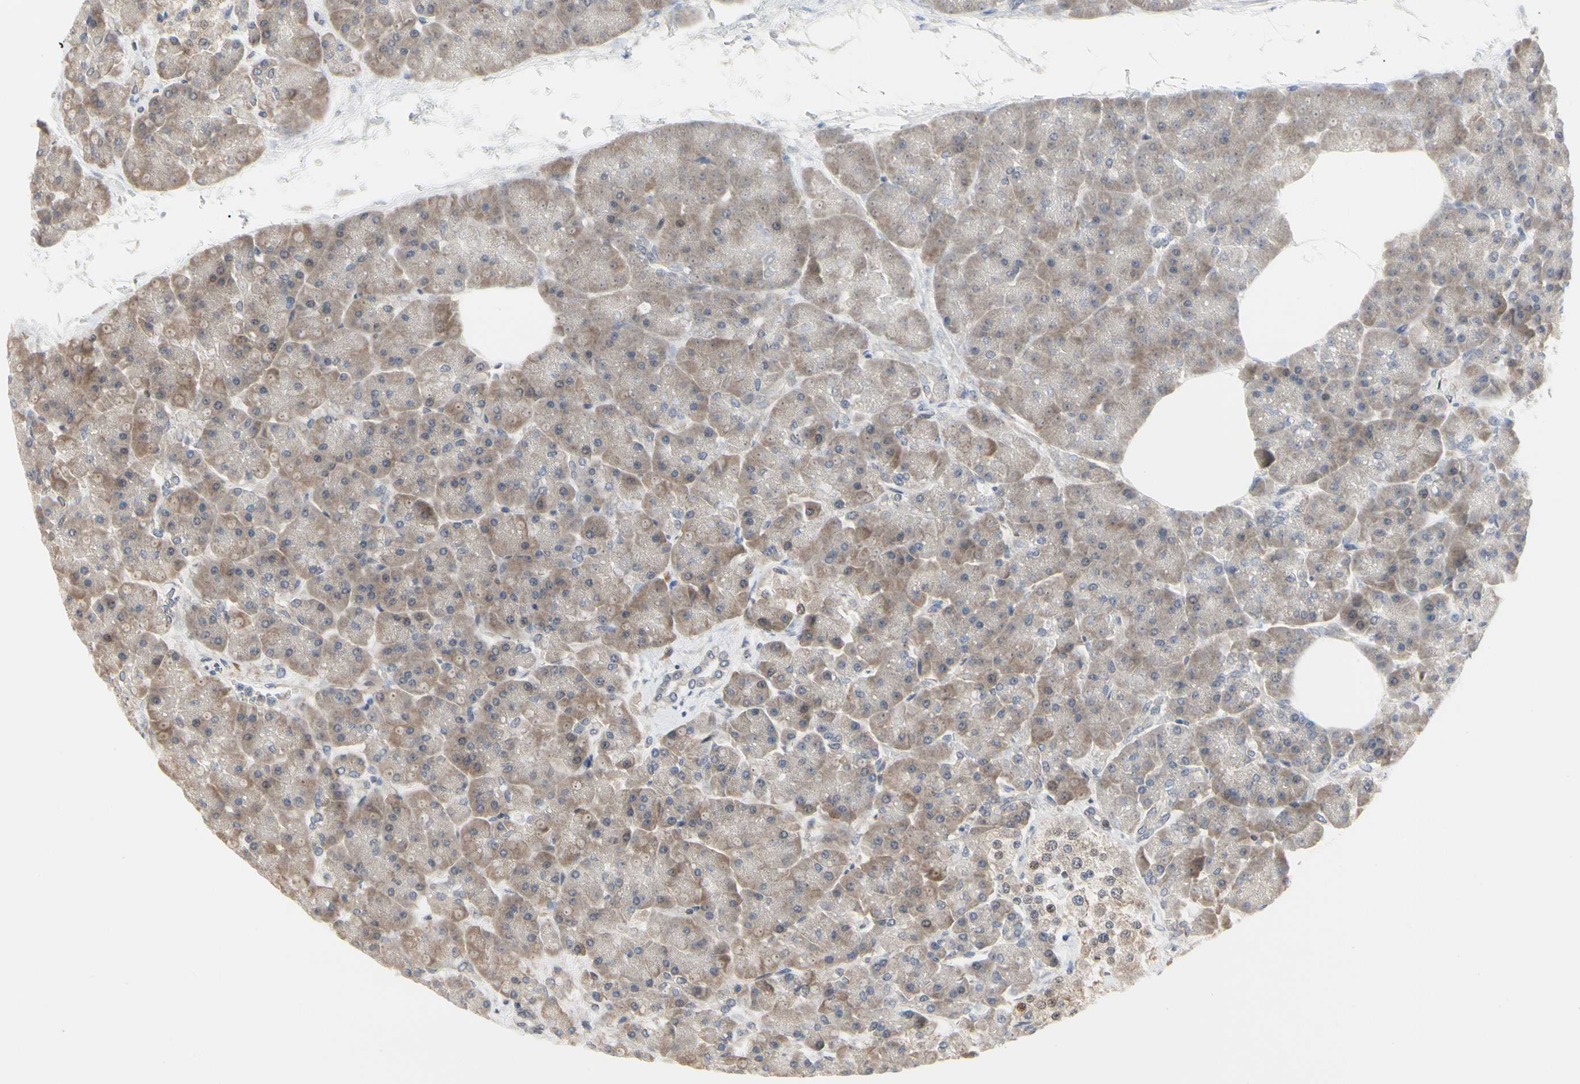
{"staining": {"intensity": "moderate", "quantity": ">75%", "location": "cytoplasmic/membranous"}, "tissue": "pancreas", "cell_type": "Exocrine glandular cells", "image_type": "normal", "snomed": [{"axis": "morphology", "description": "Normal tissue, NOS"}, {"axis": "topography", "description": "Pancreas"}], "caption": "Approximately >75% of exocrine glandular cells in unremarkable pancreas reveal moderate cytoplasmic/membranous protein positivity as visualized by brown immunohistochemical staining.", "gene": "CDK5", "patient": {"sex": "female", "age": 70}}